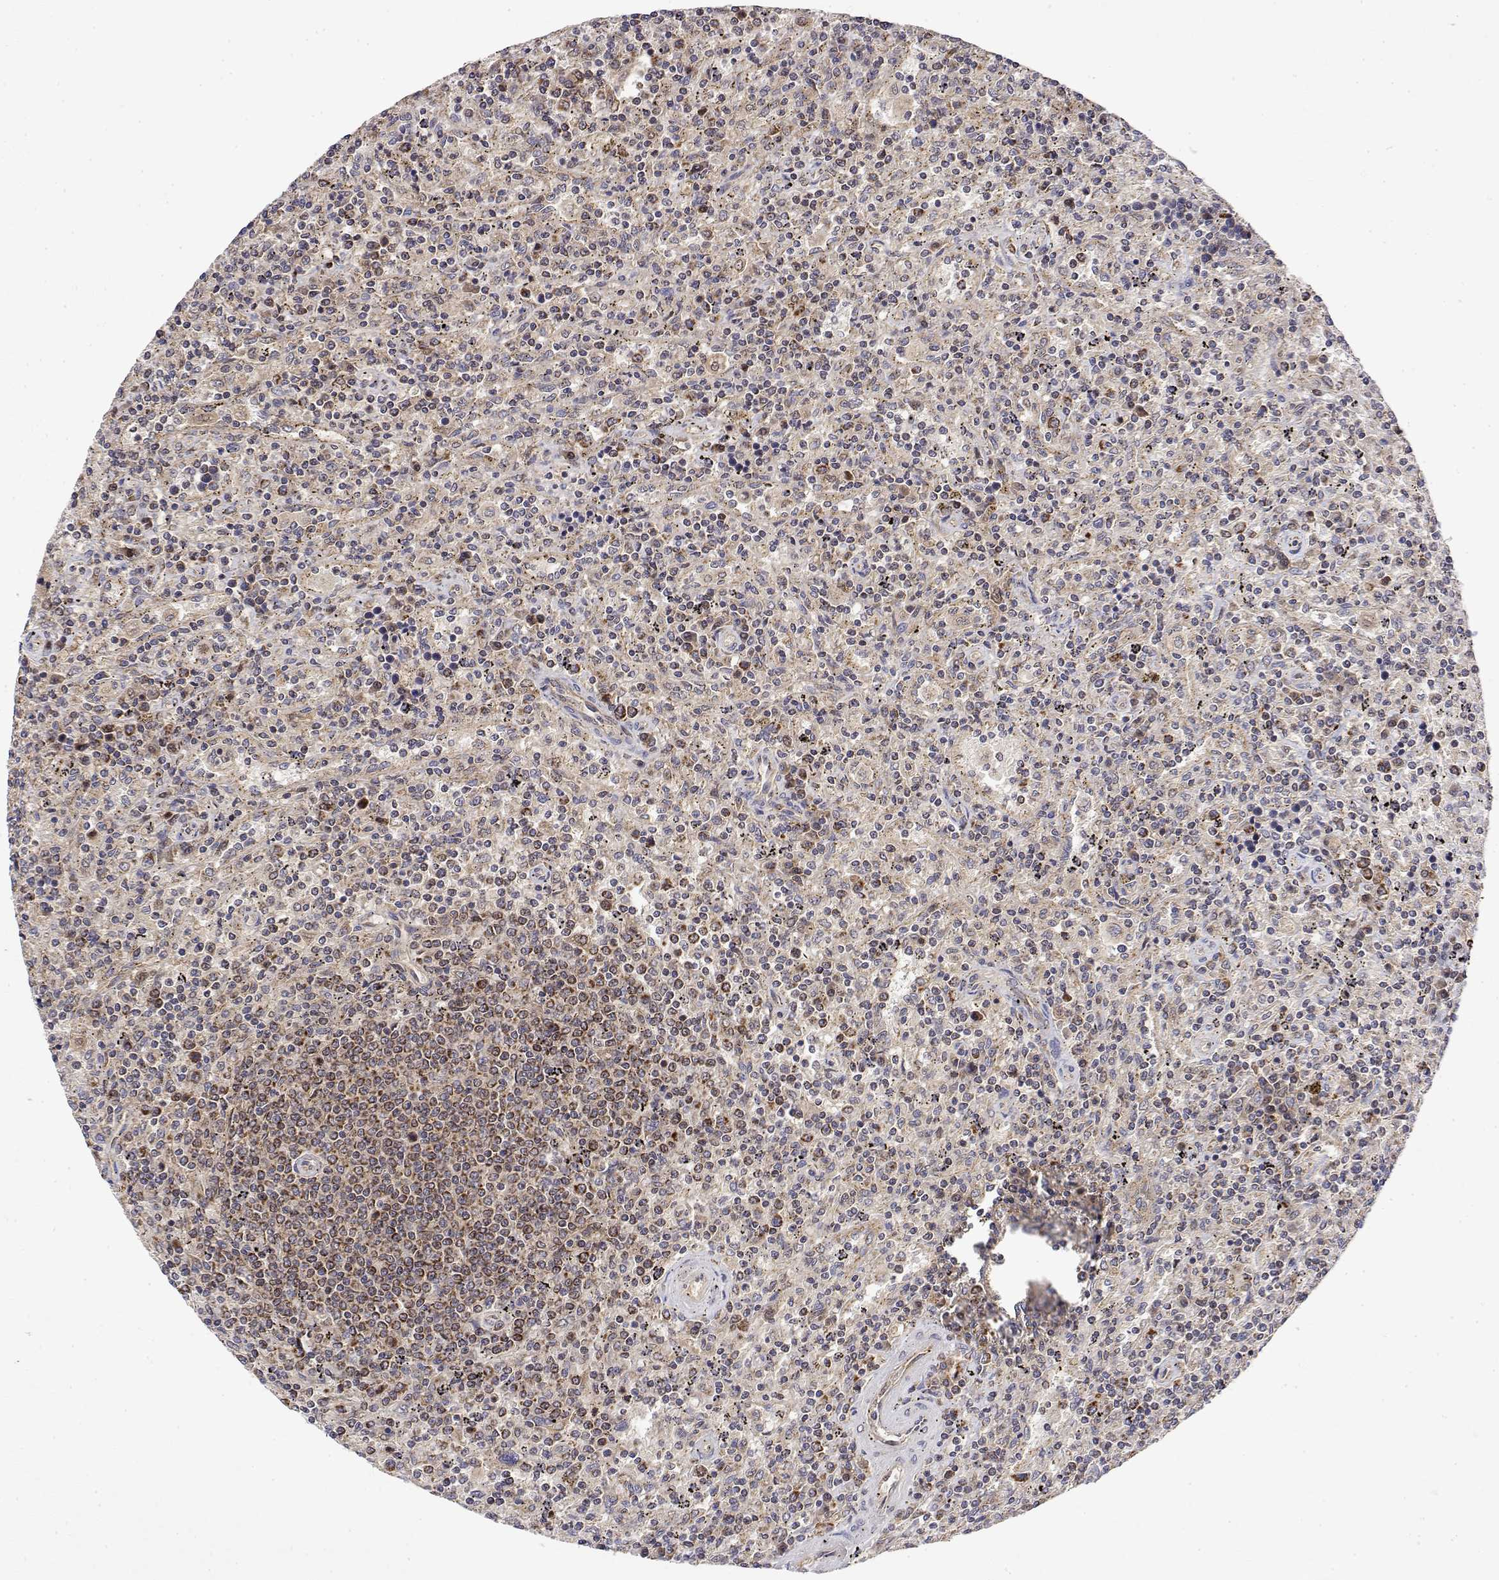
{"staining": {"intensity": "moderate", "quantity": "<25%", "location": "cytoplasmic/membranous"}, "tissue": "lymphoma", "cell_type": "Tumor cells", "image_type": "cancer", "snomed": [{"axis": "morphology", "description": "Malignant lymphoma, non-Hodgkin's type, Low grade"}, {"axis": "topography", "description": "Spleen"}], "caption": "DAB (3,3'-diaminobenzidine) immunohistochemical staining of human low-grade malignant lymphoma, non-Hodgkin's type reveals moderate cytoplasmic/membranous protein expression in about <25% of tumor cells.", "gene": "GADD45GIP1", "patient": {"sex": "male", "age": 62}}